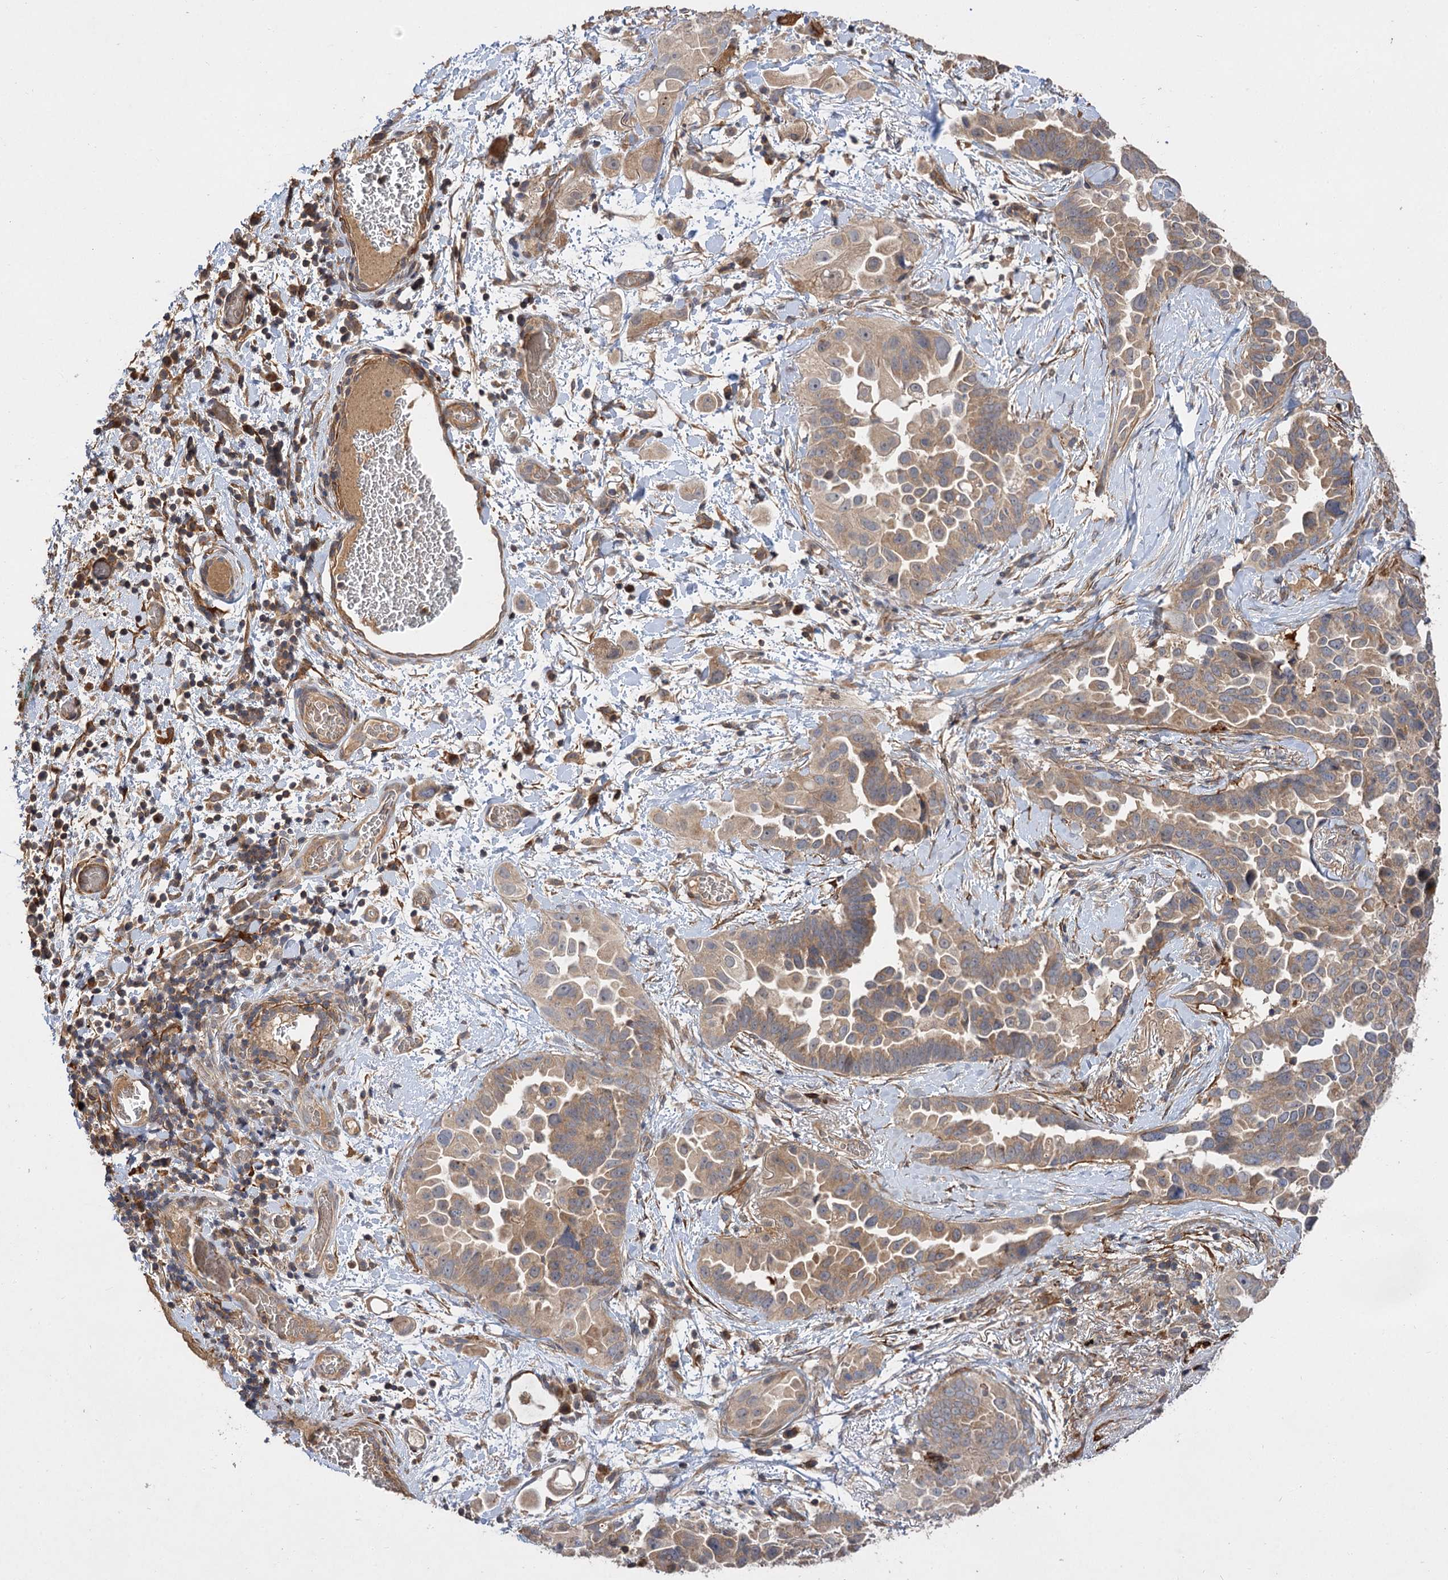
{"staining": {"intensity": "weak", "quantity": ">75%", "location": "cytoplasmic/membranous"}, "tissue": "lung cancer", "cell_type": "Tumor cells", "image_type": "cancer", "snomed": [{"axis": "morphology", "description": "Adenocarcinoma, NOS"}, {"axis": "topography", "description": "Lung"}], "caption": "Immunohistochemistry micrograph of neoplastic tissue: lung adenocarcinoma stained using immunohistochemistry (IHC) exhibits low levels of weak protein expression localized specifically in the cytoplasmic/membranous of tumor cells, appearing as a cytoplasmic/membranous brown color.", "gene": "FBXW8", "patient": {"sex": "female", "age": 67}}